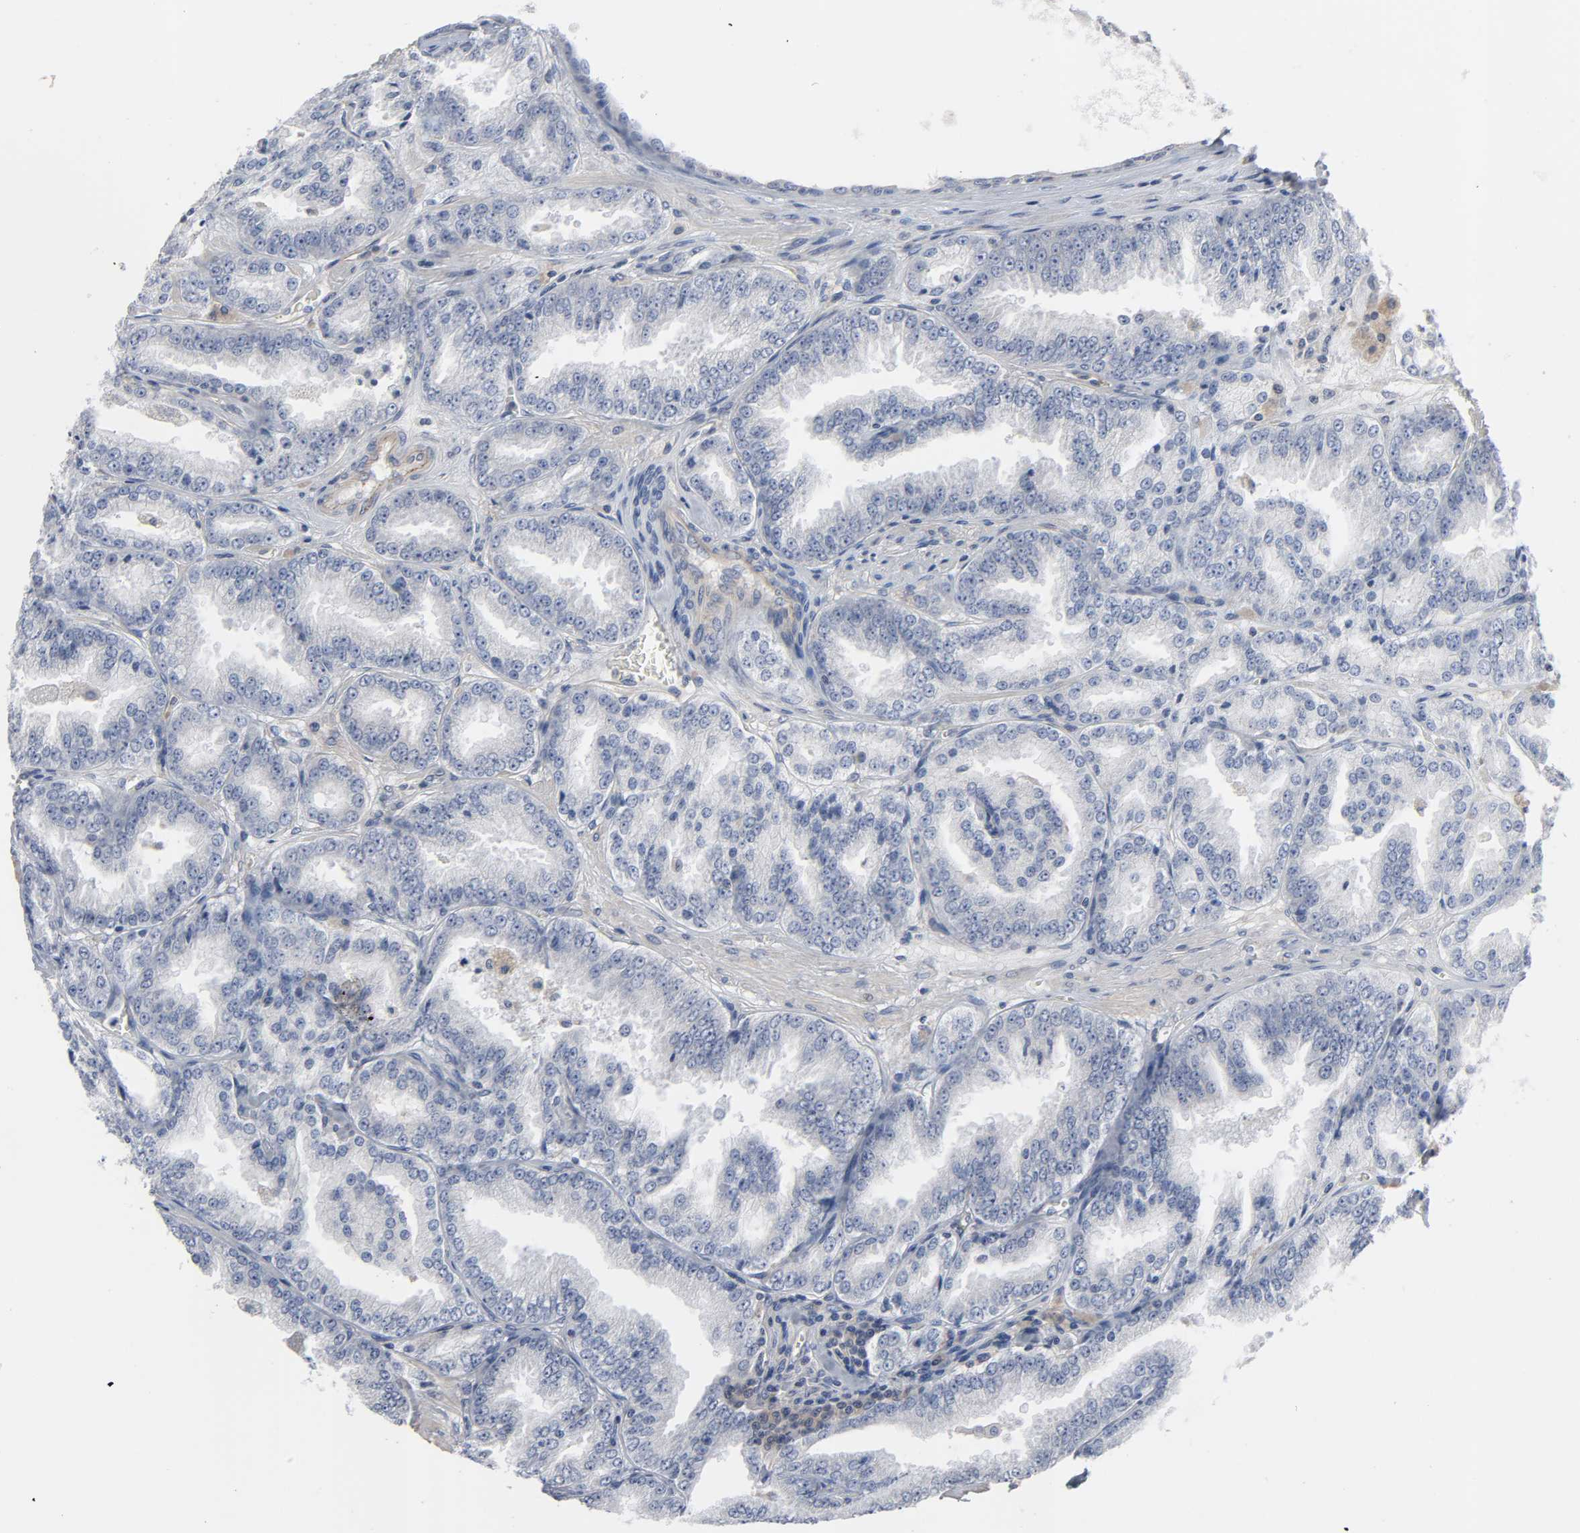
{"staining": {"intensity": "negative", "quantity": "none", "location": "none"}, "tissue": "prostate cancer", "cell_type": "Tumor cells", "image_type": "cancer", "snomed": [{"axis": "morphology", "description": "Adenocarcinoma, High grade"}, {"axis": "topography", "description": "Prostate"}], "caption": "A photomicrograph of high-grade adenocarcinoma (prostate) stained for a protein shows no brown staining in tumor cells.", "gene": "DDX10", "patient": {"sex": "male", "age": 61}}